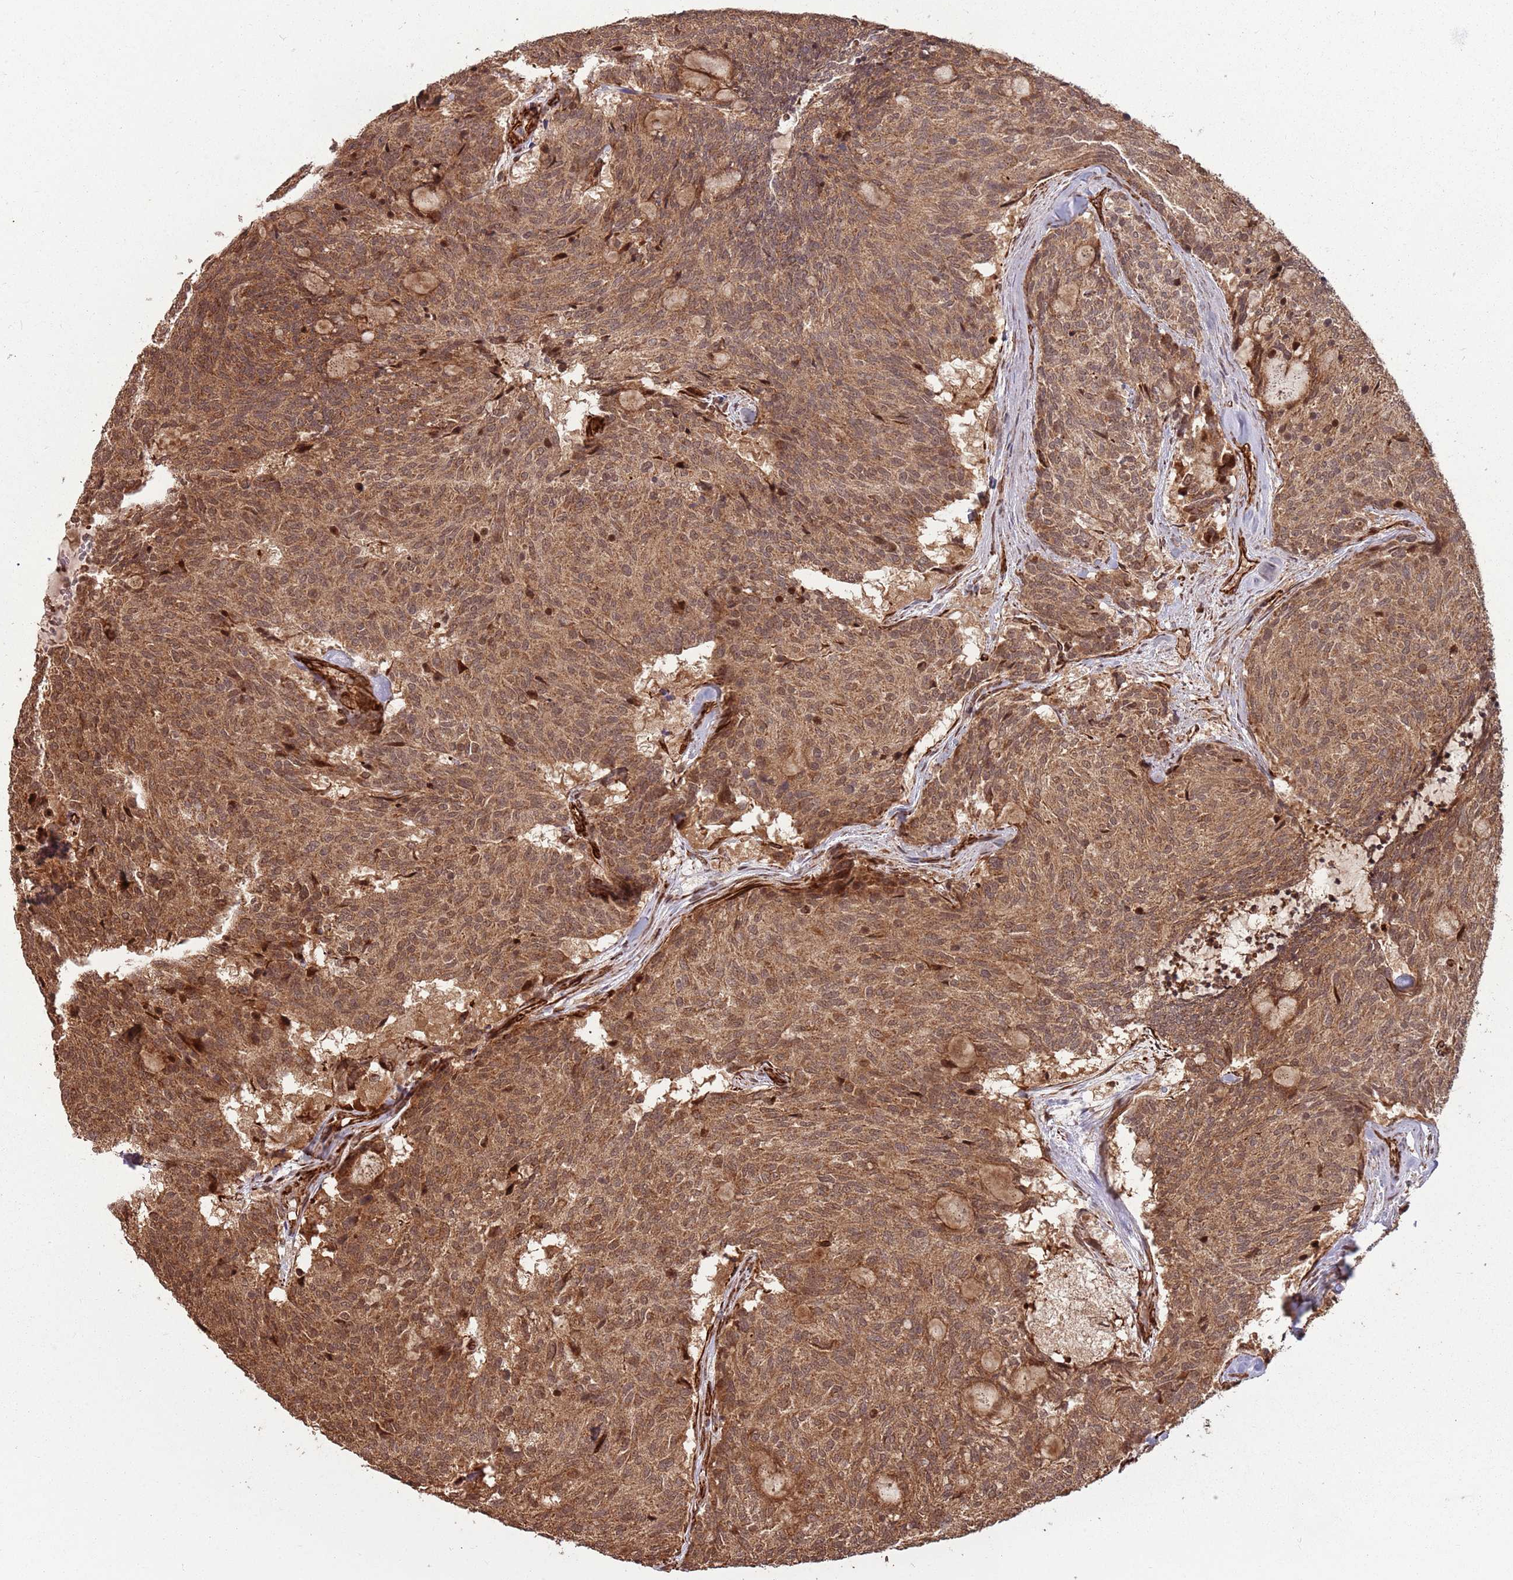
{"staining": {"intensity": "moderate", "quantity": ">75%", "location": "cytoplasmic/membranous,nuclear"}, "tissue": "carcinoid", "cell_type": "Tumor cells", "image_type": "cancer", "snomed": [{"axis": "morphology", "description": "Carcinoid, malignant, NOS"}, {"axis": "topography", "description": "Pancreas"}], "caption": "Carcinoid (malignant) stained for a protein reveals moderate cytoplasmic/membranous and nuclear positivity in tumor cells. The staining was performed using DAB (3,3'-diaminobenzidine) to visualize the protein expression in brown, while the nuclei were stained in blue with hematoxylin (Magnification: 20x).", "gene": "ADAMTS3", "patient": {"sex": "female", "age": 54}}